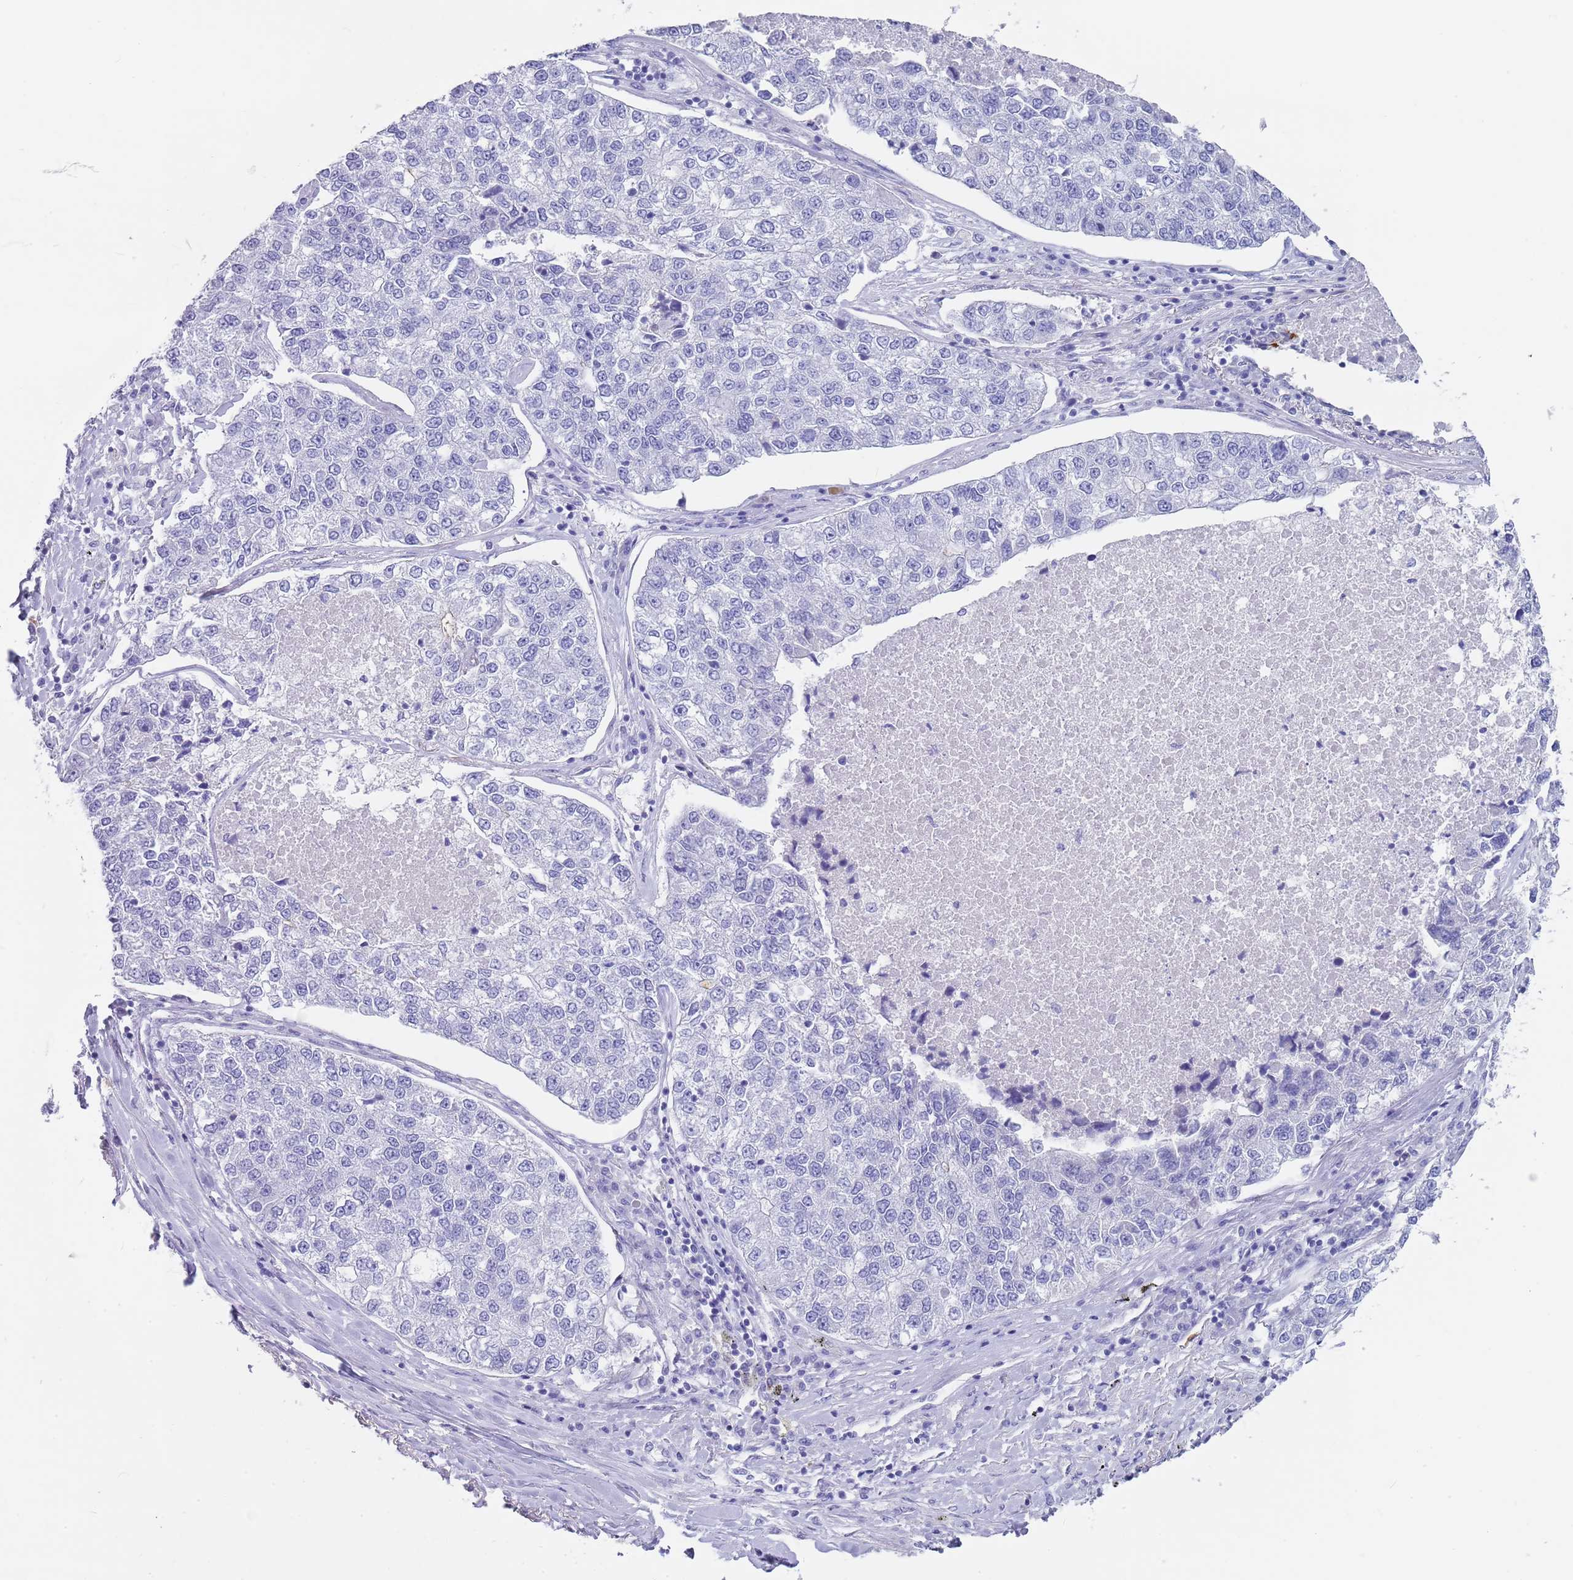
{"staining": {"intensity": "negative", "quantity": "none", "location": "none"}, "tissue": "lung cancer", "cell_type": "Tumor cells", "image_type": "cancer", "snomed": [{"axis": "morphology", "description": "Adenocarcinoma, NOS"}, {"axis": "topography", "description": "Lung"}], "caption": "Protein analysis of adenocarcinoma (lung) exhibits no significant staining in tumor cells.", "gene": "CPXM2", "patient": {"sex": "male", "age": 49}}